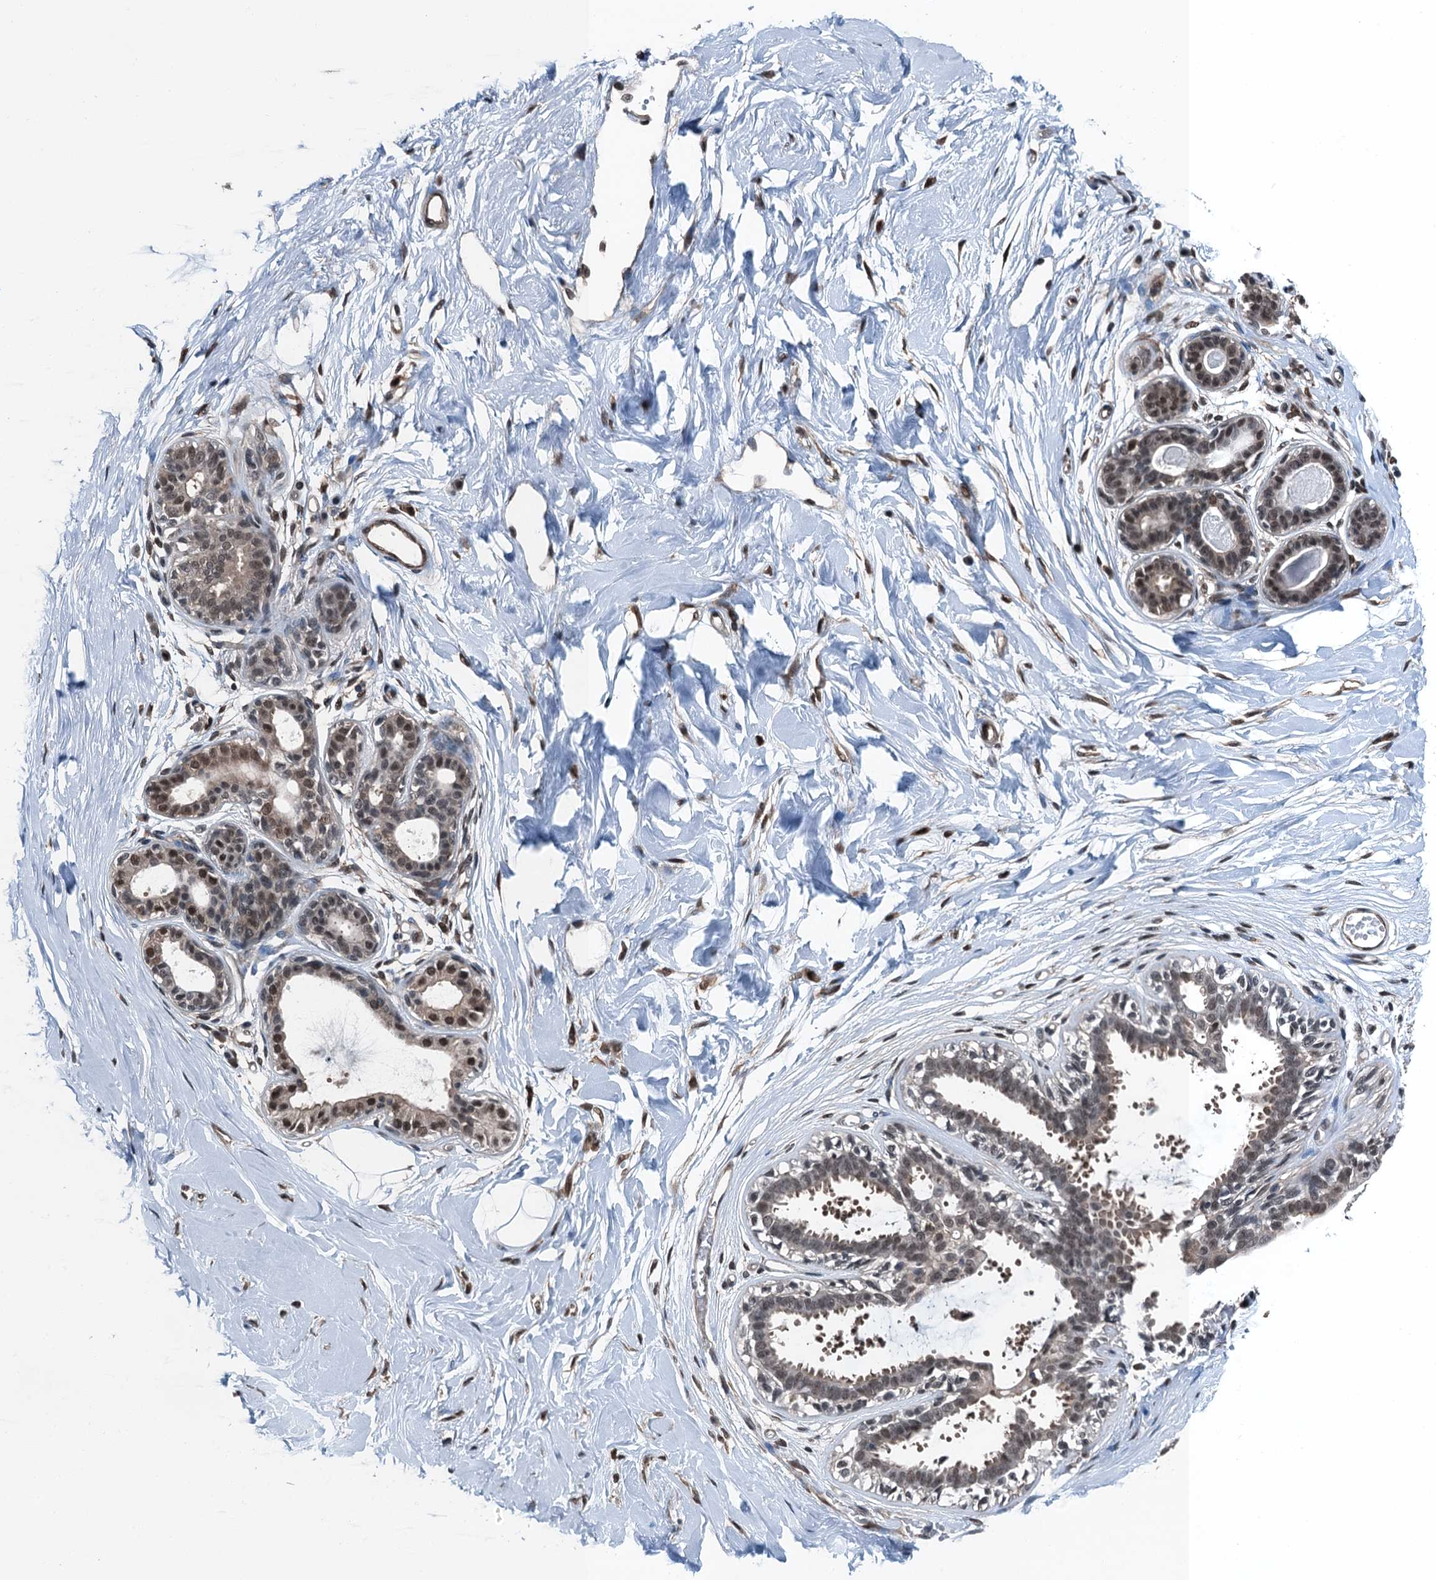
{"staining": {"intensity": "moderate", "quantity": ">75%", "location": "nuclear"}, "tissue": "breast", "cell_type": "Adipocytes", "image_type": "normal", "snomed": [{"axis": "morphology", "description": "Normal tissue, NOS"}, {"axis": "topography", "description": "Breast"}], "caption": "Breast stained for a protein demonstrates moderate nuclear positivity in adipocytes. (DAB (3,3'-diaminobenzidine) IHC with brightfield microscopy, high magnification).", "gene": "RNH1", "patient": {"sex": "female", "age": 45}}